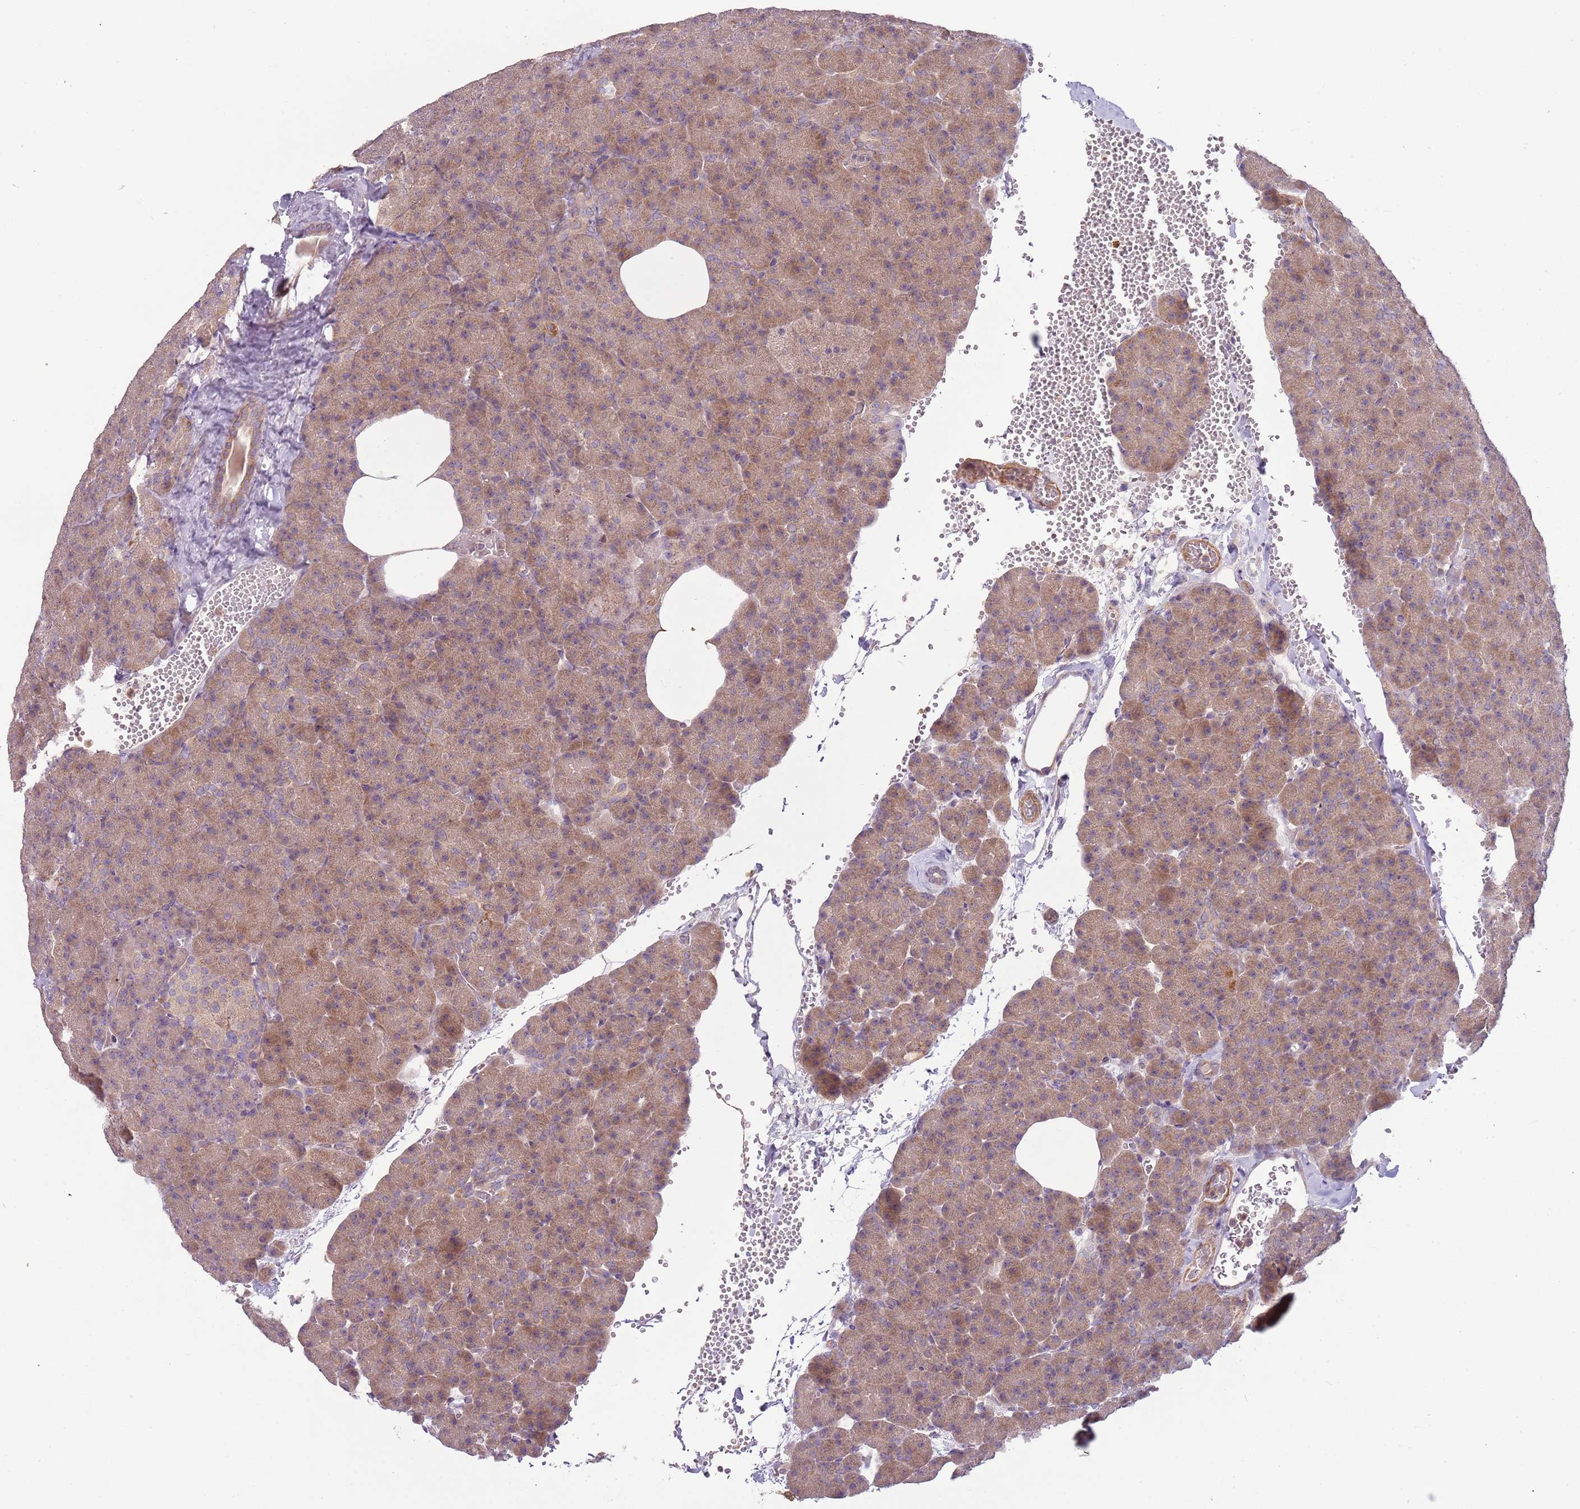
{"staining": {"intensity": "moderate", "quantity": "25%-75%", "location": "cytoplasmic/membranous"}, "tissue": "pancreas", "cell_type": "Exocrine glandular cells", "image_type": "normal", "snomed": [{"axis": "morphology", "description": "Normal tissue, NOS"}, {"axis": "morphology", "description": "Carcinoid, malignant, NOS"}, {"axis": "topography", "description": "Pancreas"}], "caption": "Moderate cytoplasmic/membranous positivity for a protein is appreciated in about 25%-75% of exocrine glandular cells of benign pancreas using immunohistochemistry.", "gene": "DTD2", "patient": {"sex": "female", "age": 35}}